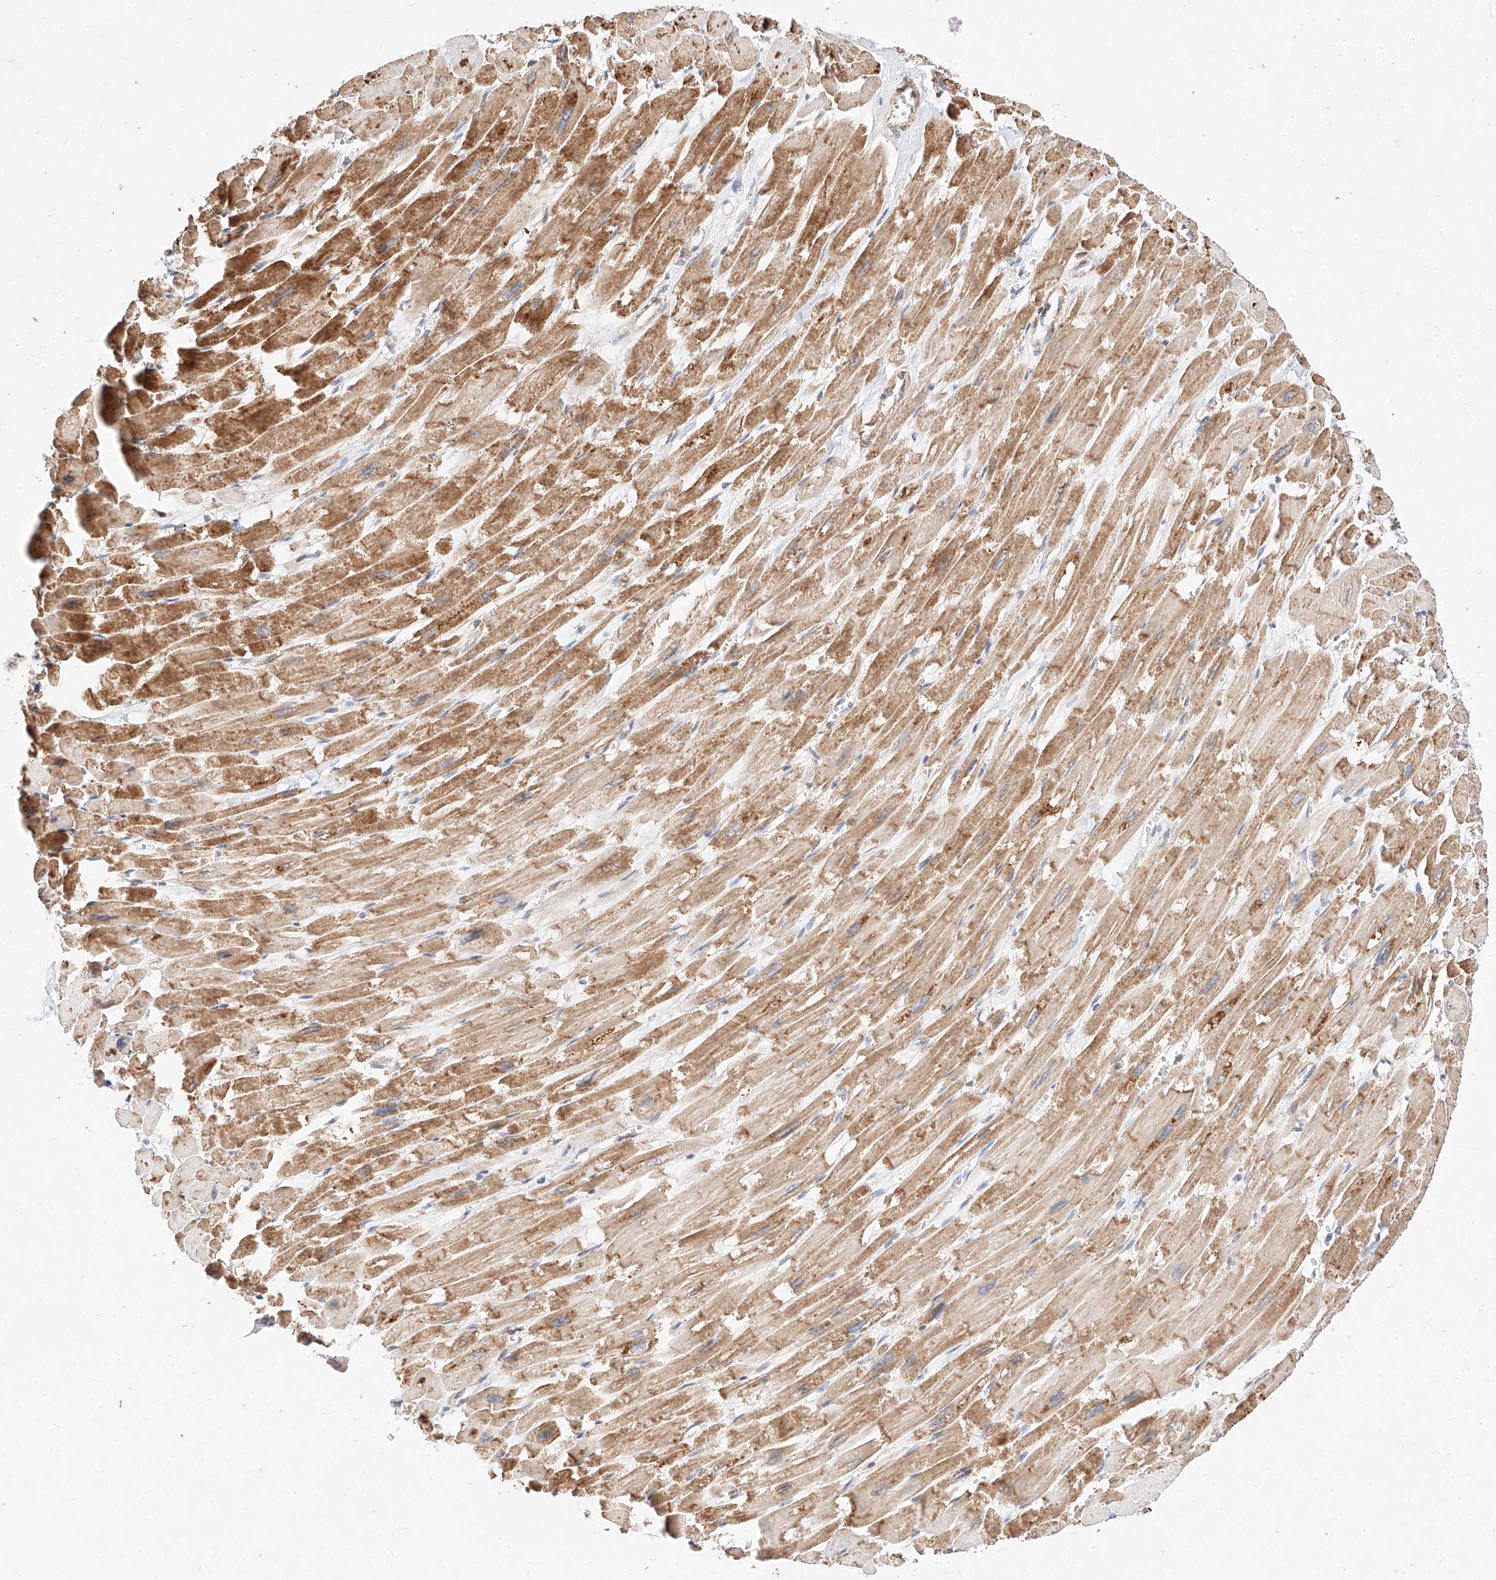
{"staining": {"intensity": "moderate", "quantity": ">75%", "location": "cytoplasmic/membranous"}, "tissue": "heart muscle", "cell_type": "Cardiomyocytes", "image_type": "normal", "snomed": [{"axis": "morphology", "description": "Normal tissue, NOS"}, {"axis": "topography", "description": "Heart"}], "caption": "A brown stain labels moderate cytoplasmic/membranous staining of a protein in cardiomyocytes of normal human heart muscle. The staining was performed using DAB to visualize the protein expression in brown, while the nuclei were stained in blue with hematoxylin (Magnification: 20x).", "gene": "ATP9B", "patient": {"sex": "male", "age": 54}}